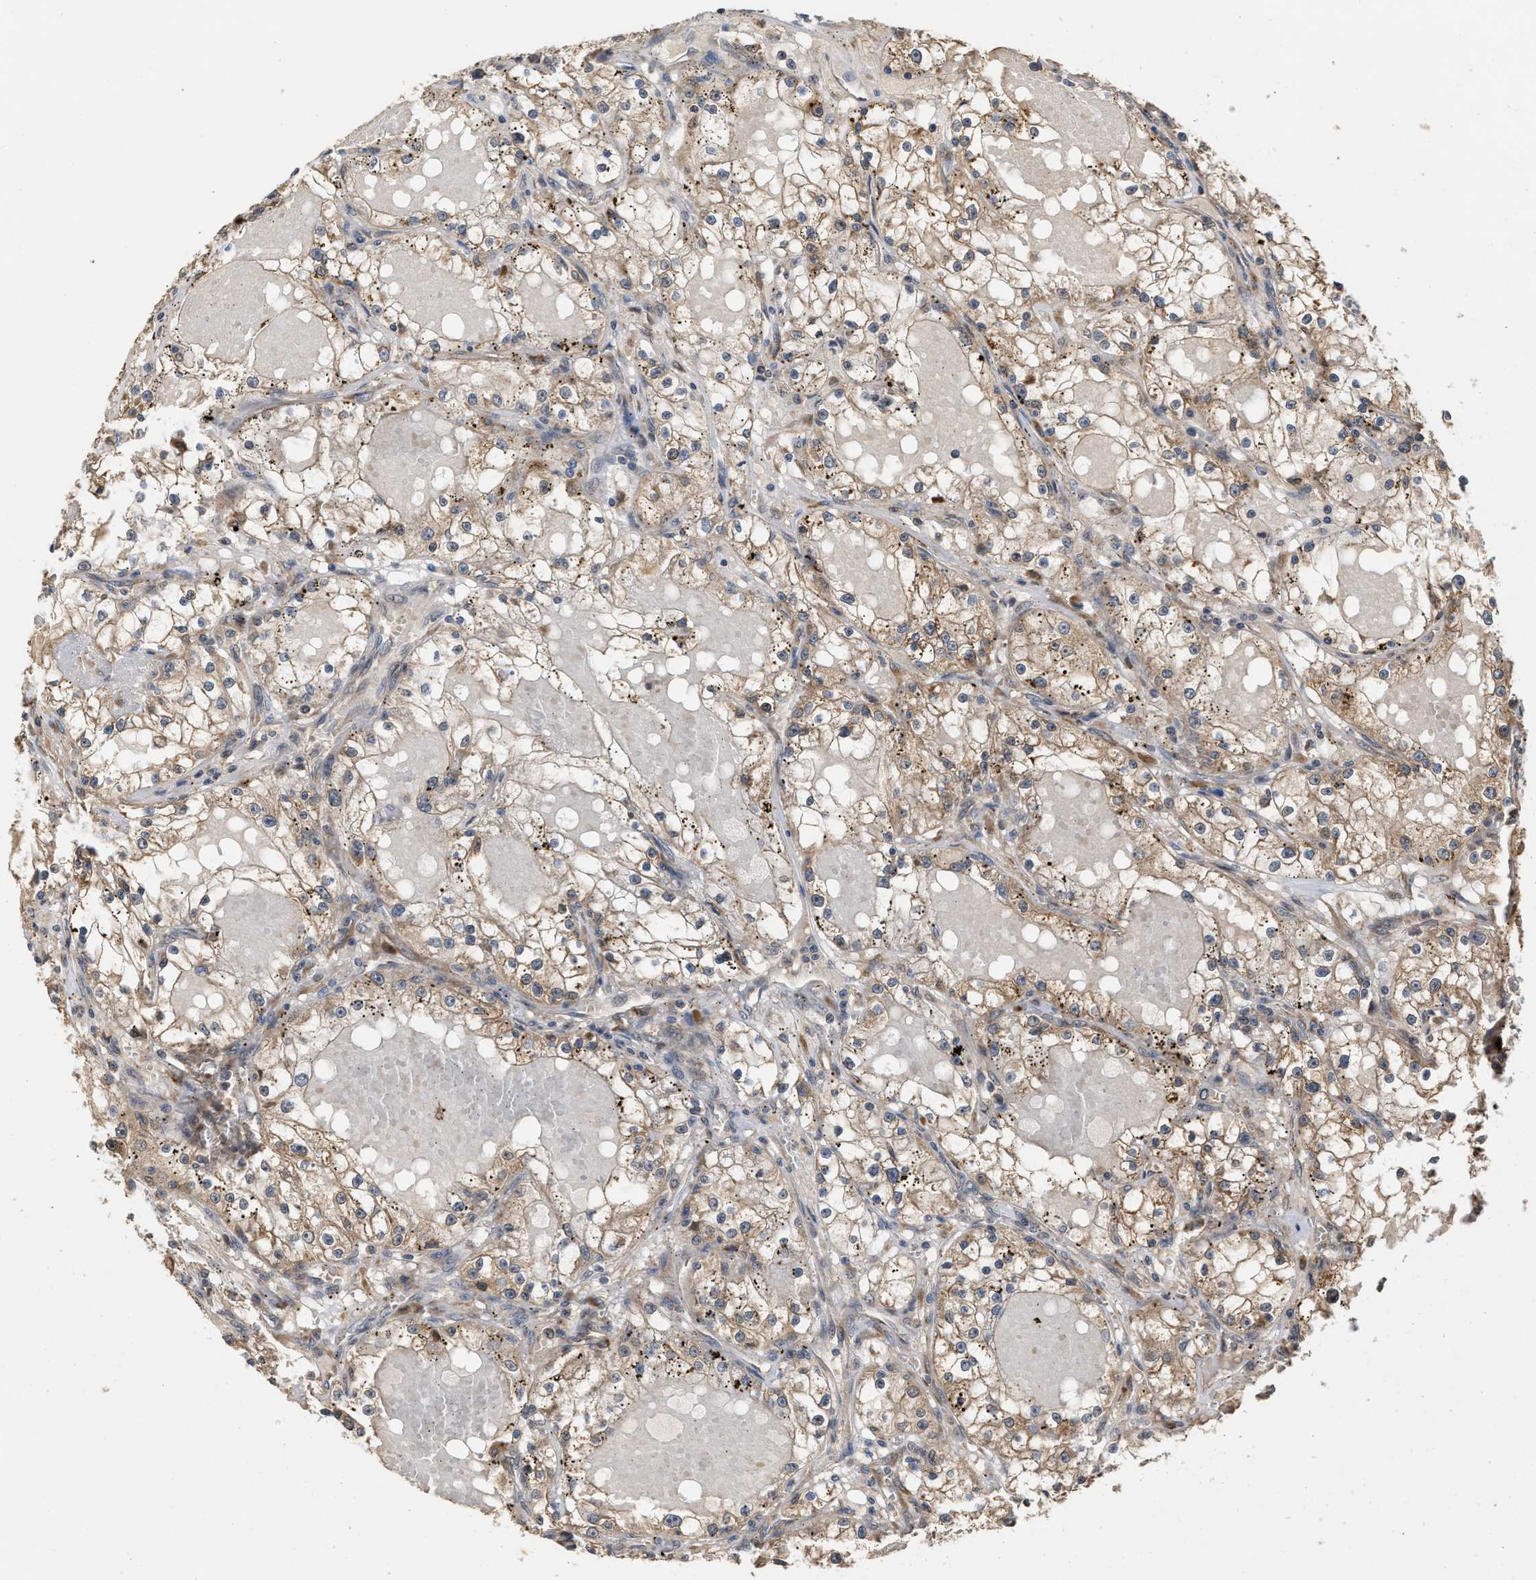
{"staining": {"intensity": "moderate", "quantity": ">75%", "location": "cytoplasmic/membranous"}, "tissue": "renal cancer", "cell_type": "Tumor cells", "image_type": "cancer", "snomed": [{"axis": "morphology", "description": "Adenocarcinoma, NOS"}, {"axis": "topography", "description": "Kidney"}], "caption": "Immunohistochemical staining of renal cancer reveals medium levels of moderate cytoplasmic/membranous expression in about >75% of tumor cells. Ihc stains the protein in brown and the nuclei are stained blue.", "gene": "SAR1A", "patient": {"sex": "male", "age": 56}}